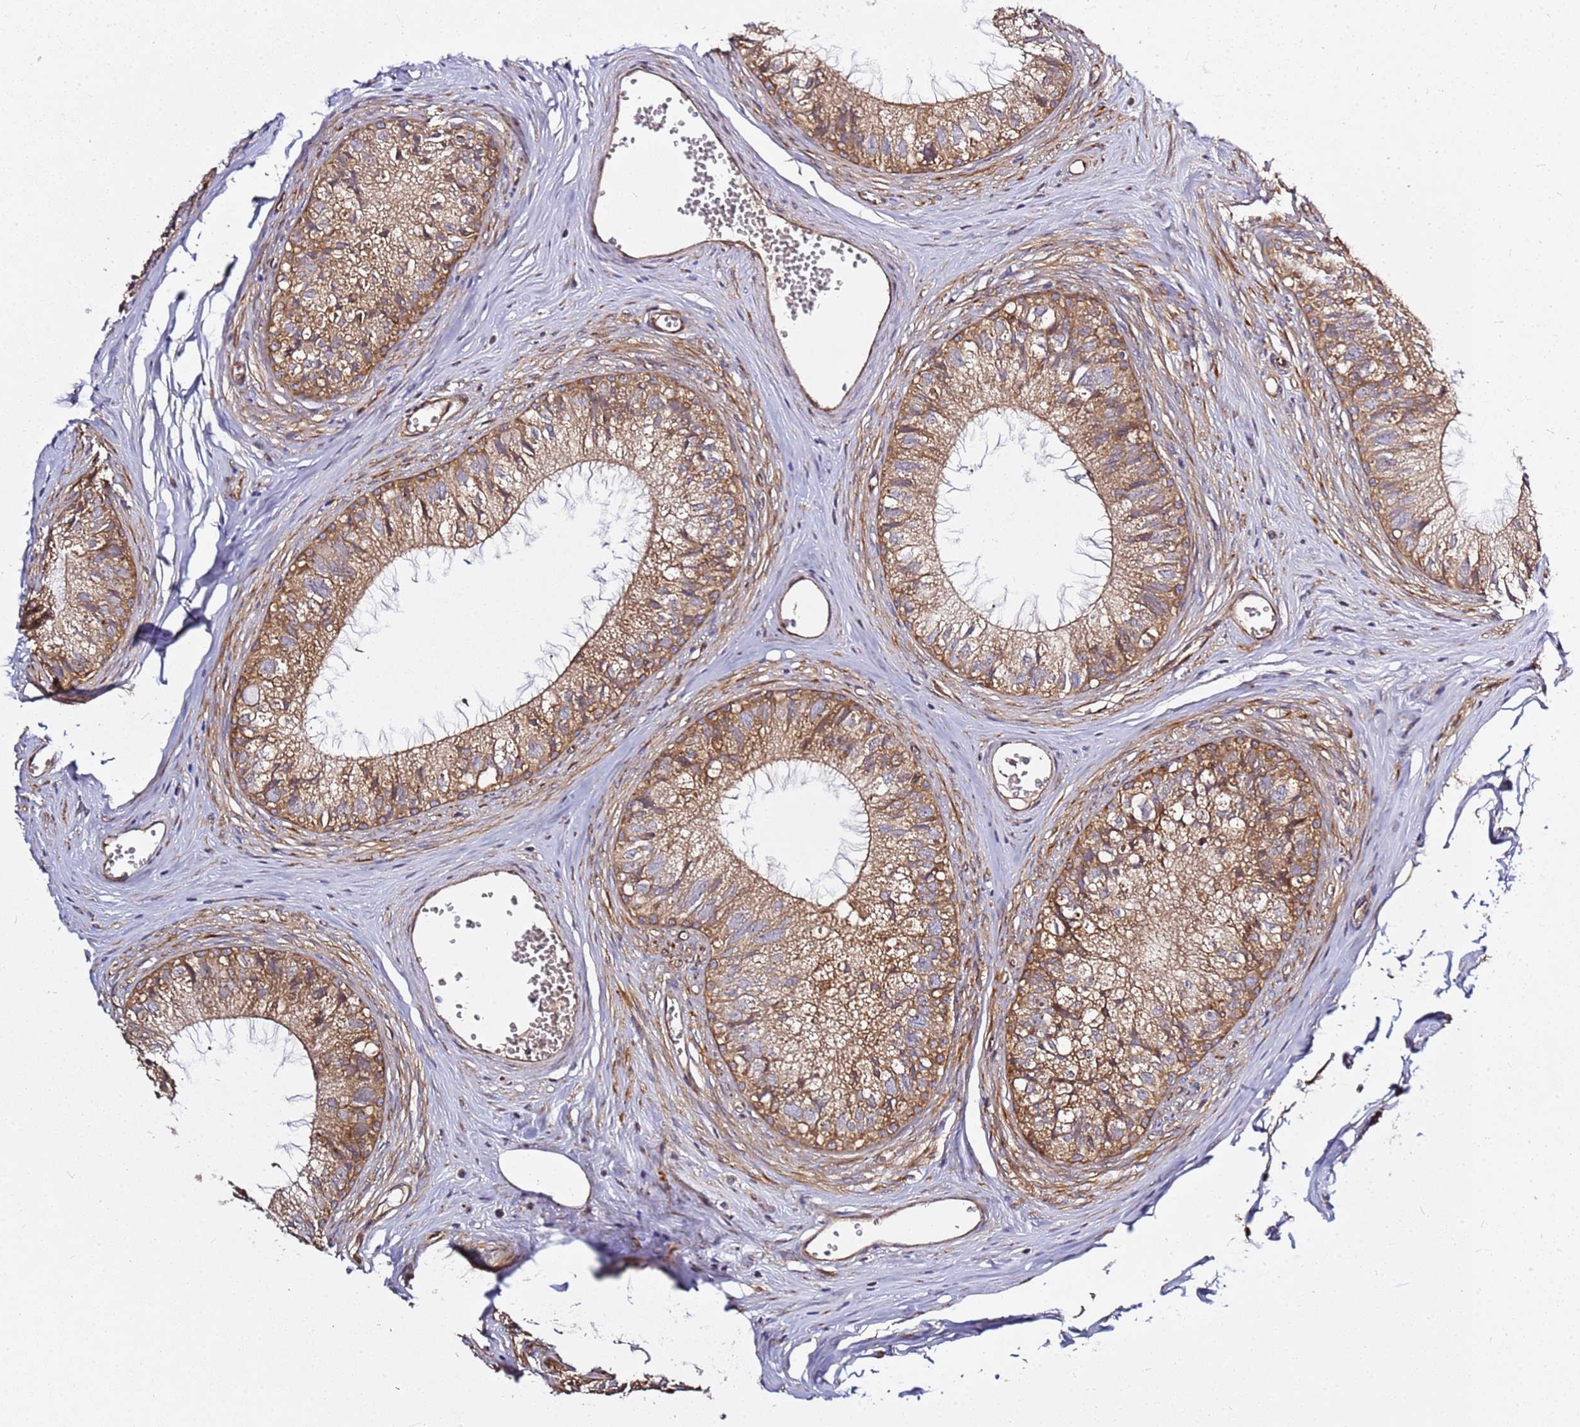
{"staining": {"intensity": "moderate", "quantity": ">75%", "location": "cytoplasmic/membranous"}, "tissue": "epididymis", "cell_type": "Glandular cells", "image_type": "normal", "snomed": [{"axis": "morphology", "description": "Normal tissue, NOS"}, {"axis": "topography", "description": "Epididymis"}], "caption": "IHC staining of unremarkable epididymis, which exhibits medium levels of moderate cytoplasmic/membranous staining in about >75% of glandular cells indicating moderate cytoplasmic/membranous protein staining. The staining was performed using DAB (brown) for protein detection and nuclei were counterstained in hematoxylin (blue).", "gene": "GNL1", "patient": {"sex": "male", "age": 36}}